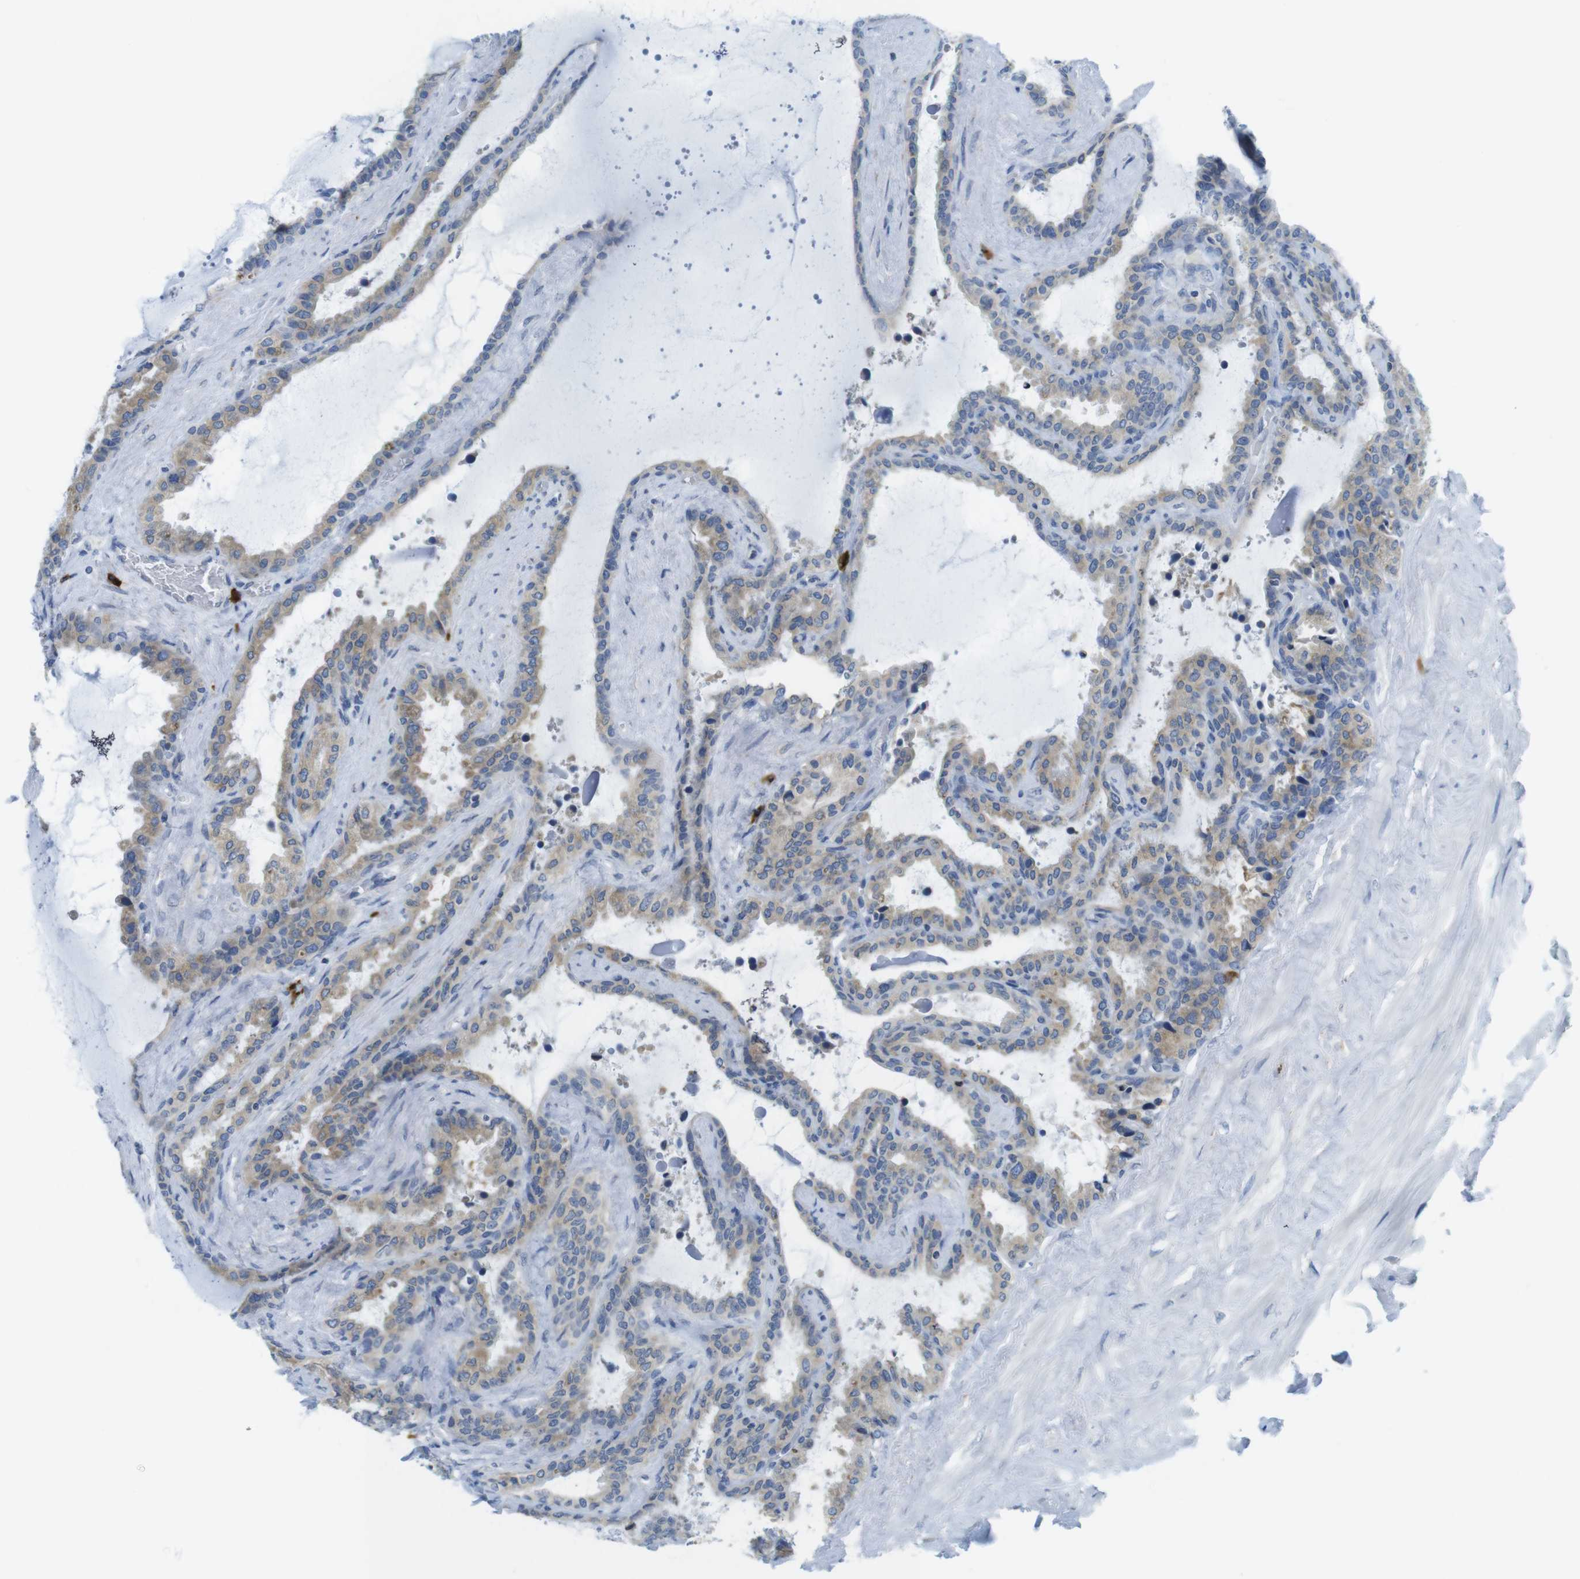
{"staining": {"intensity": "weak", "quantity": ">75%", "location": "cytoplasmic/membranous"}, "tissue": "seminal vesicle", "cell_type": "Glandular cells", "image_type": "normal", "snomed": [{"axis": "morphology", "description": "Normal tissue, NOS"}, {"axis": "topography", "description": "Seminal veicle"}], "caption": "Seminal vesicle stained with IHC reveals weak cytoplasmic/membranous staining in approximately >75% of glandular cells. (brown staining indicates protein expression, while blue staining denotes nuclei).", "gene": "CLPTM1L", "patient": {"sex": "male", "age": 46}}